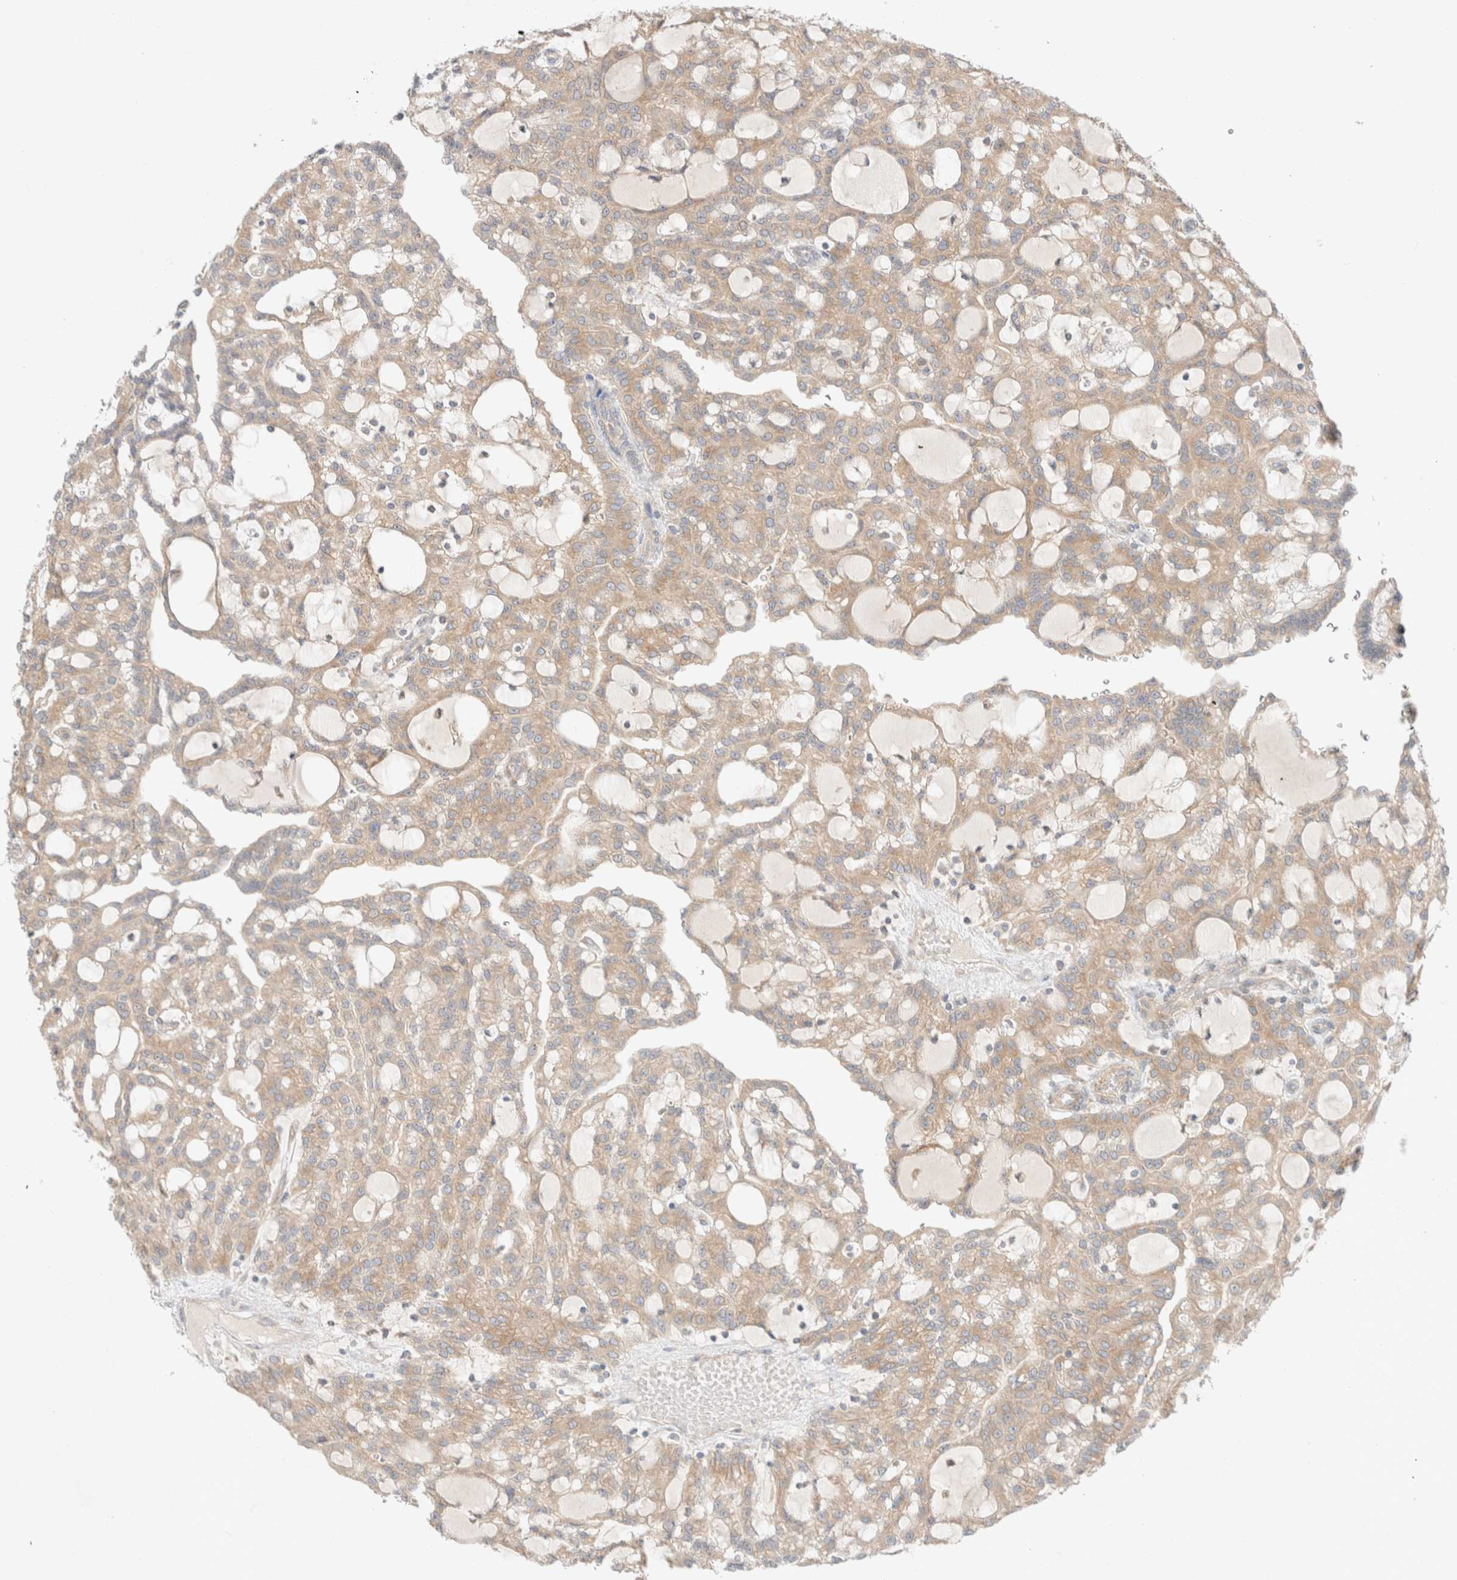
{"staining": {"intensity": "weak", "quantity": "<25%", "location": "cytoplasmic/membranous"}, "tissue": "renal cancer", "cell_type": "Tumor cells", "image_type": "cancer", "snomed": [{"axis": "morphology", "description": "Adenocarcinoma, NOS"}, {"axis": "topography", "description": "Kidney"}], "caption": "A high-resolution image shows IHC staining of adenocarcinoma (renal), which exhibits no significant expression in tumor cells. (DAB IHC visualized using brightfield microscopy, high magnification).", "gene": "MARK3", "patient": {"sex": "male", "age": 63}}